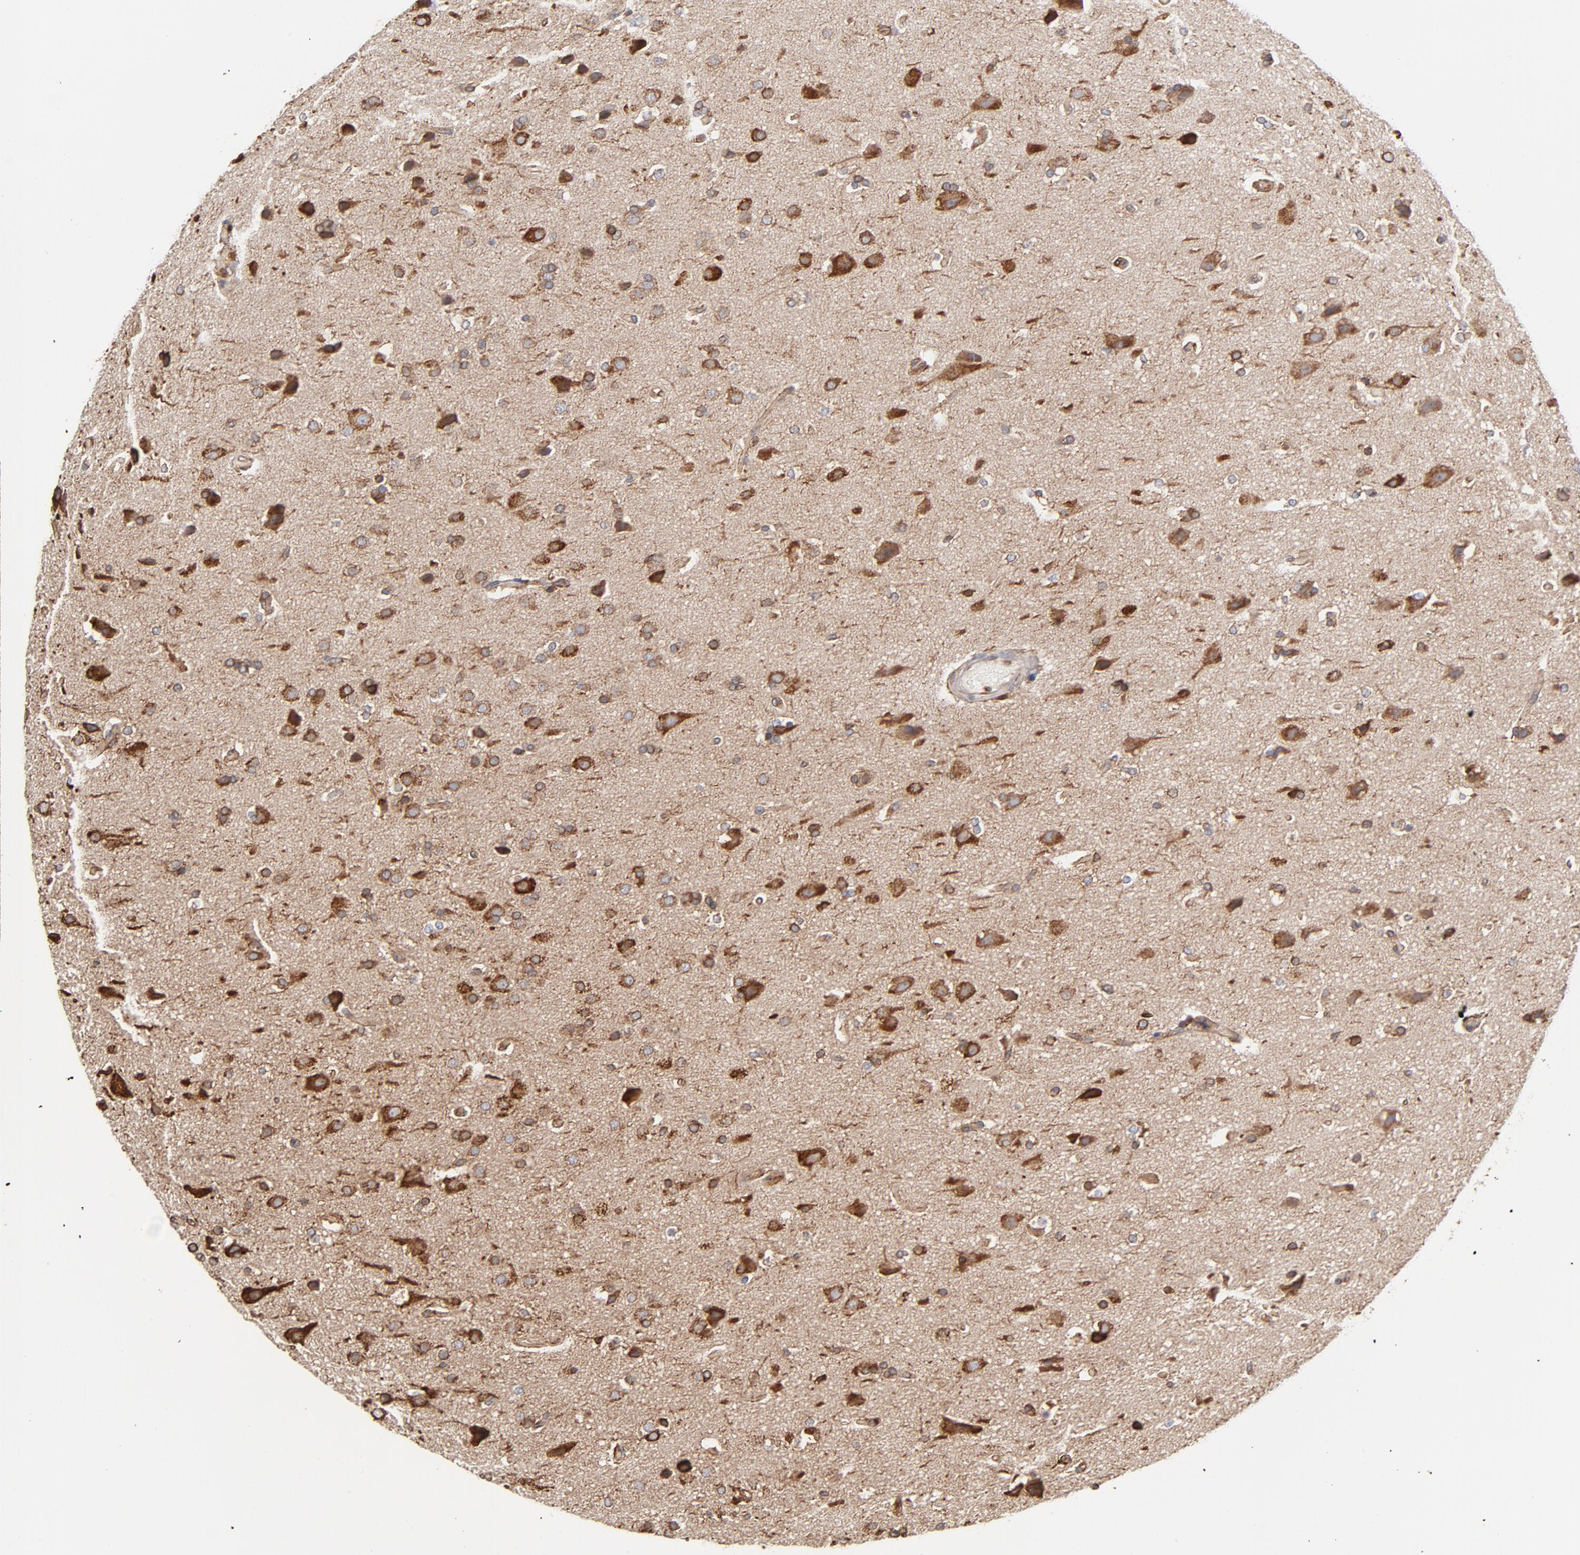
{"staining": {"intensity": "strong", "quantity": ">75%", "location": "cytoplasmic/membranous"}, "tissue": "glioma", "cell_type": "Tumor cells", "image_type": "cancer", "snomed": [{"axis": "morphology", "description": "Glioma, malignant, Low grade"}, {"axis": "topography", "description": "Cerebral cortex"}], "caption": "A brown stain shows strong cytoplasmic/membranous expression of a protein in human malignant glioma (low-grade) tumor cells.", "gene": "CANX", "patient": {"sex": "female", "age": 47}}